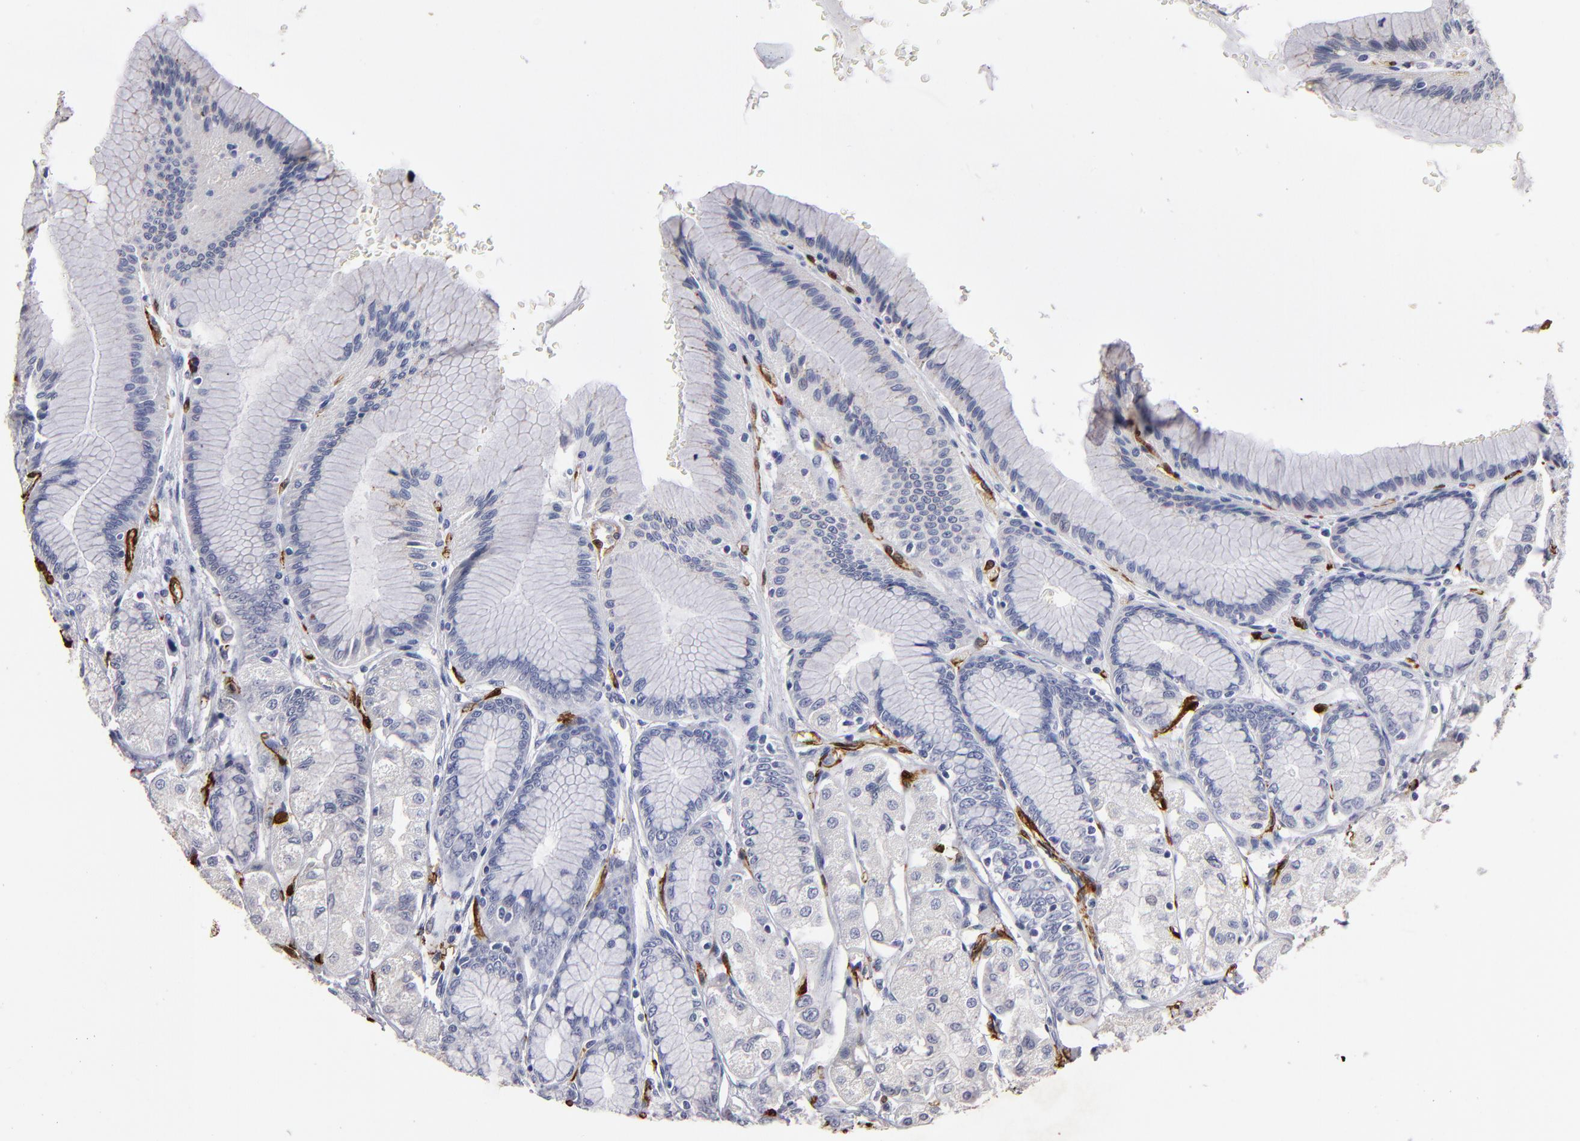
{"staining": {"intensity": "negative", "quantity": "none", "location": "none"}, "tissue": "stomach", "cell_type": "Glandular cells", "image_type": "normal", "snomed": [{"axis": "morphology", "description": "Normal tissue, NOS"}, {"axis": "morphology", "description": "Adenocarcinoma, NOS"}, {"axis": "topography", "description": "Stomach"}, {"axis": "topography", "description": "Stomach, lower"}], "caption": "This is an immunohistochemistry (IHC) histopathology image of normal stomach. There is no expression in glandular cells.", "gene": "FABP4", "patient": {"sex": "female", "age": 65}}